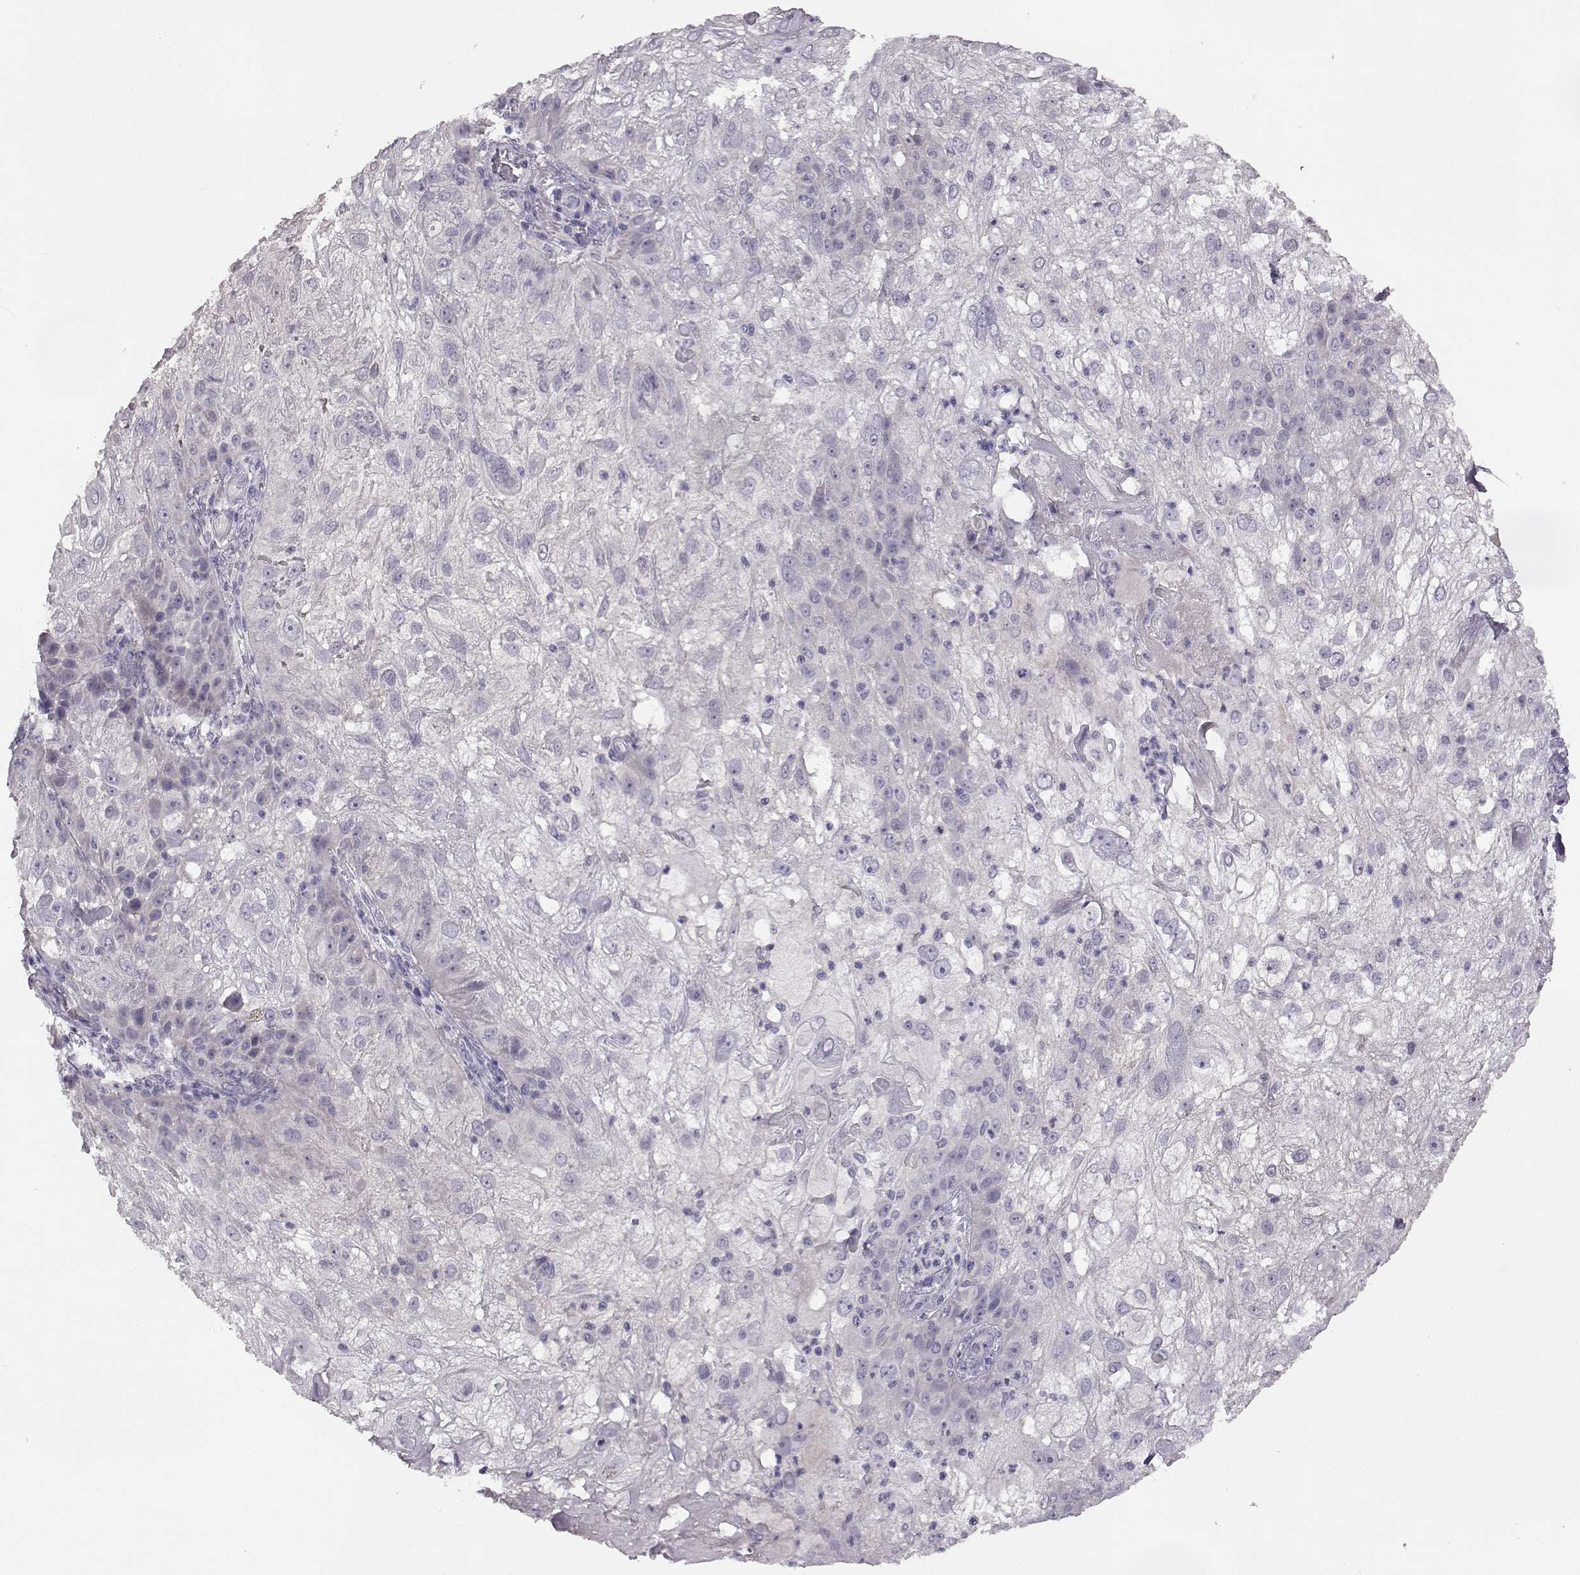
{"staining": {"intensity": "negative", "quantity": "none", "location": "none"}, "tissue": "skin cancer", "cell_type": "Tumor cells", "image_type": "cancer", "snomed": [{"axis": "morphology", "description": "Normal tissue, NOS"}, {"axis": "morphology", "description": "Squamous cell carcinoma, NOS"}, {"axis": "topography", "description": "Skin"}], "caption": "This is an IHC micrograph of human skin cancer. There is no positivity in tumor cells.", "gene": "SPAG17", "patient": {"sex": "female", "age": 83}}